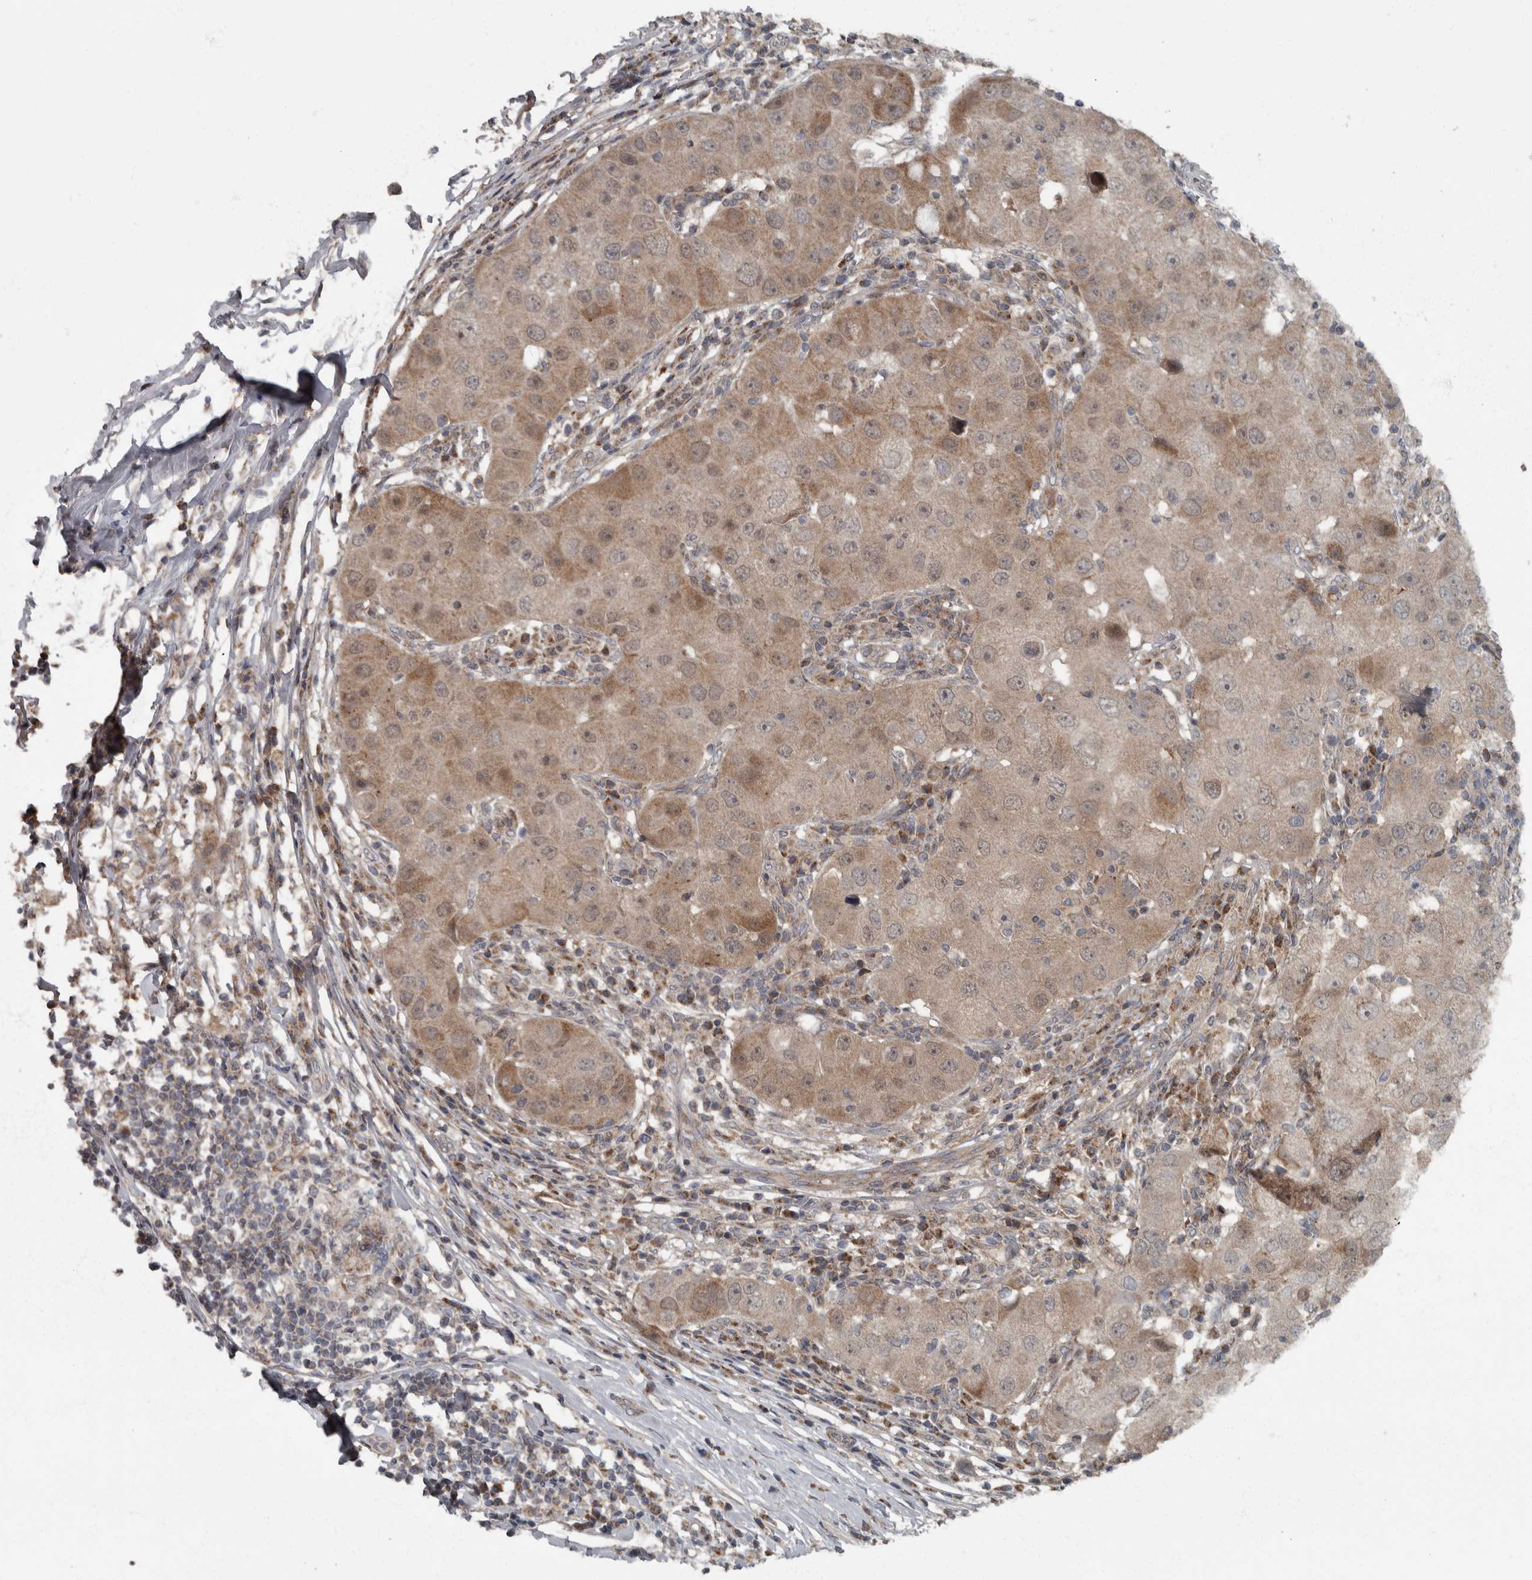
{"staining": {"intensity": "weak", "quantity": ">75%", "location": "cytoplasmic/membranous"}, "tissue": "breast cancer", "cell_type": "Tumor cells", "image_type": "cancer", "snomed": [{"axis": "morphology", "description": "Duct carcinoma"}, {"axis": "topography", "description": "Breast"}], "caption": "Immunohistochemistry image of breast infiltrating ductal carcinoma stained for a protein (brown), which shows low levels of weak cytoplasmic/membranous expression in about >75% of tumor cells.", "gene": "RABGGTB", "patient": {"sex": "female", "age": 27}}